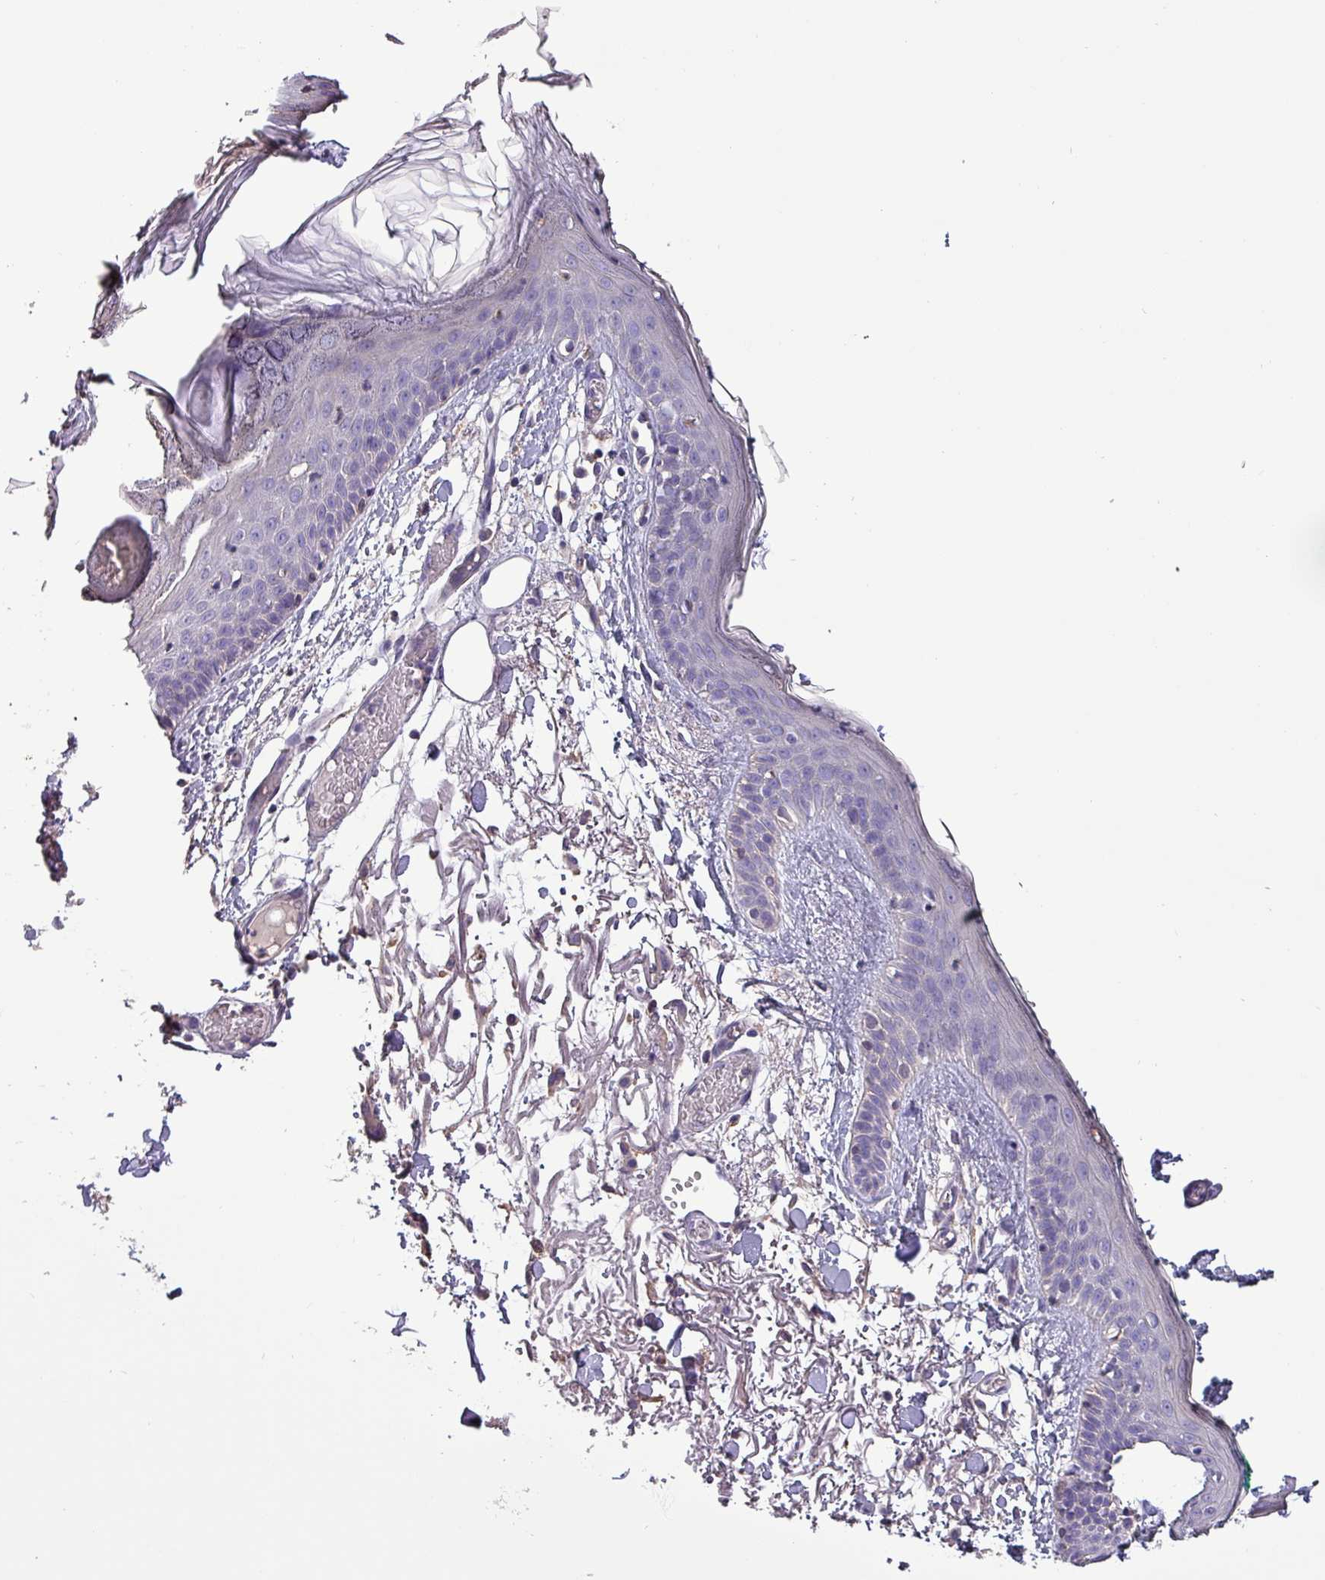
{"staining": {"intensity": "negative", "quantity": "none", "location": "none"}, "tissue": "skin", "cell_type": "Fibroblasts", "image_type": "normal", "snomed": [{"axis": "morphology", "description": "Normal tissue, NOS"}, {"axis": "topography", "description": "Skin"}], "caption": "Immunohistochemistry histopathology image of benign skin stained for a protein (brown), which displays no staining in fibroblasts. (DAB (3,3'-diaminobenzidine) IHC visualized using brightfield microscopy, high magnification).", "gene": "HTRA4", "patient": {"sex": "male", "age": 79}}